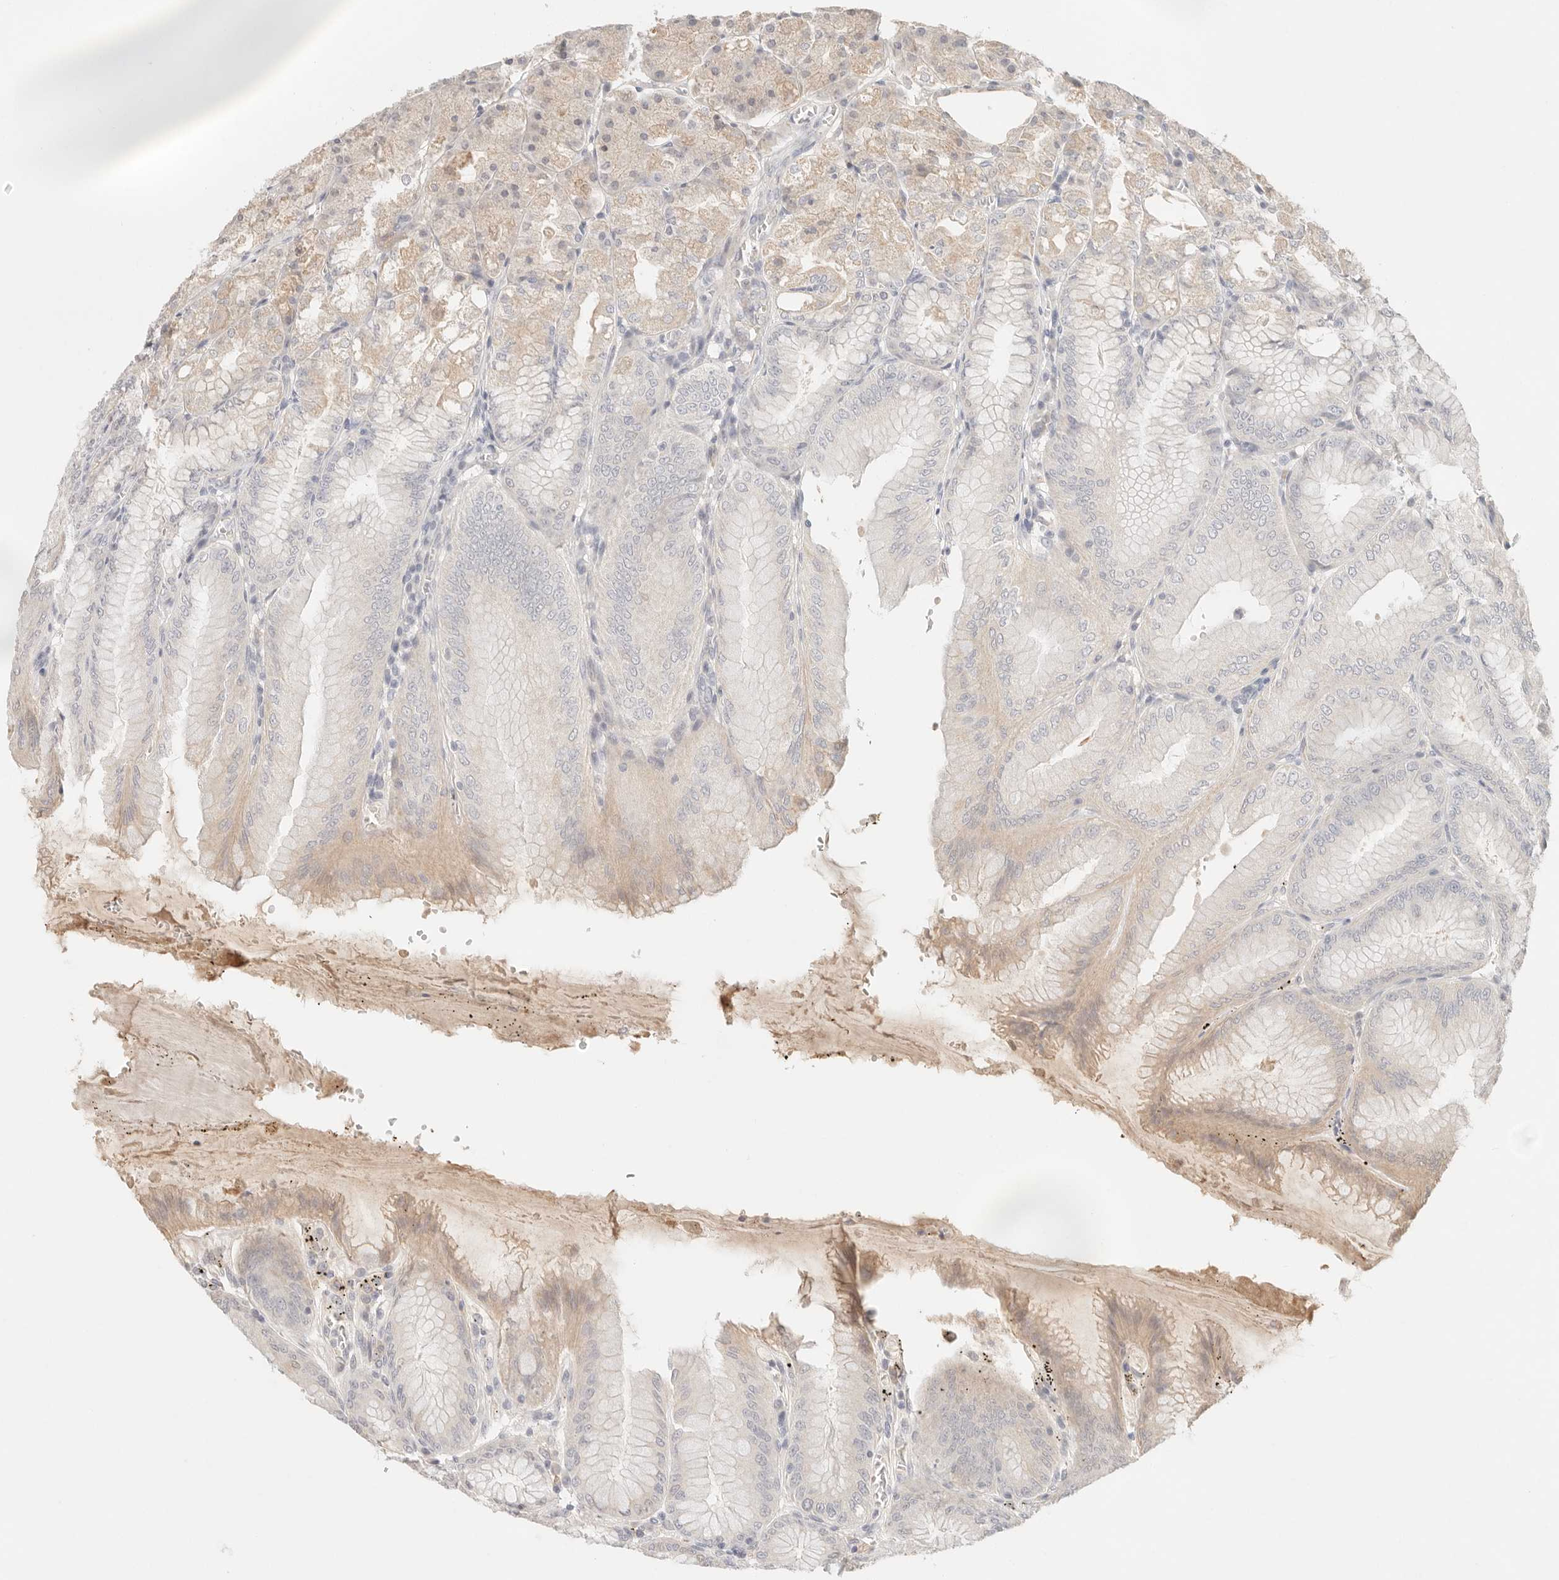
{"staining": {"intensity": "moderate", "quantity": "<25%", "location": "cytoplasmic/membranous"}, "tissue": "stomach", "cell_type": "Glandular cells", "image_type": "normal", "snomed": [{"axis": "morphology", "description": "Normal tissue, NOS"}, {"axis": "topography", "description": "Stomach, lower"}], "caption": "A brown stain highlights moderate cytoplasmic/membranous staining of a protein in glandular cells of unremarkable human stomach. (brown staining indicates protein expression, while blue staining denotes nuclei).", "gene": "SPHK1", "patient": {"sex": "male", "age": 71}}